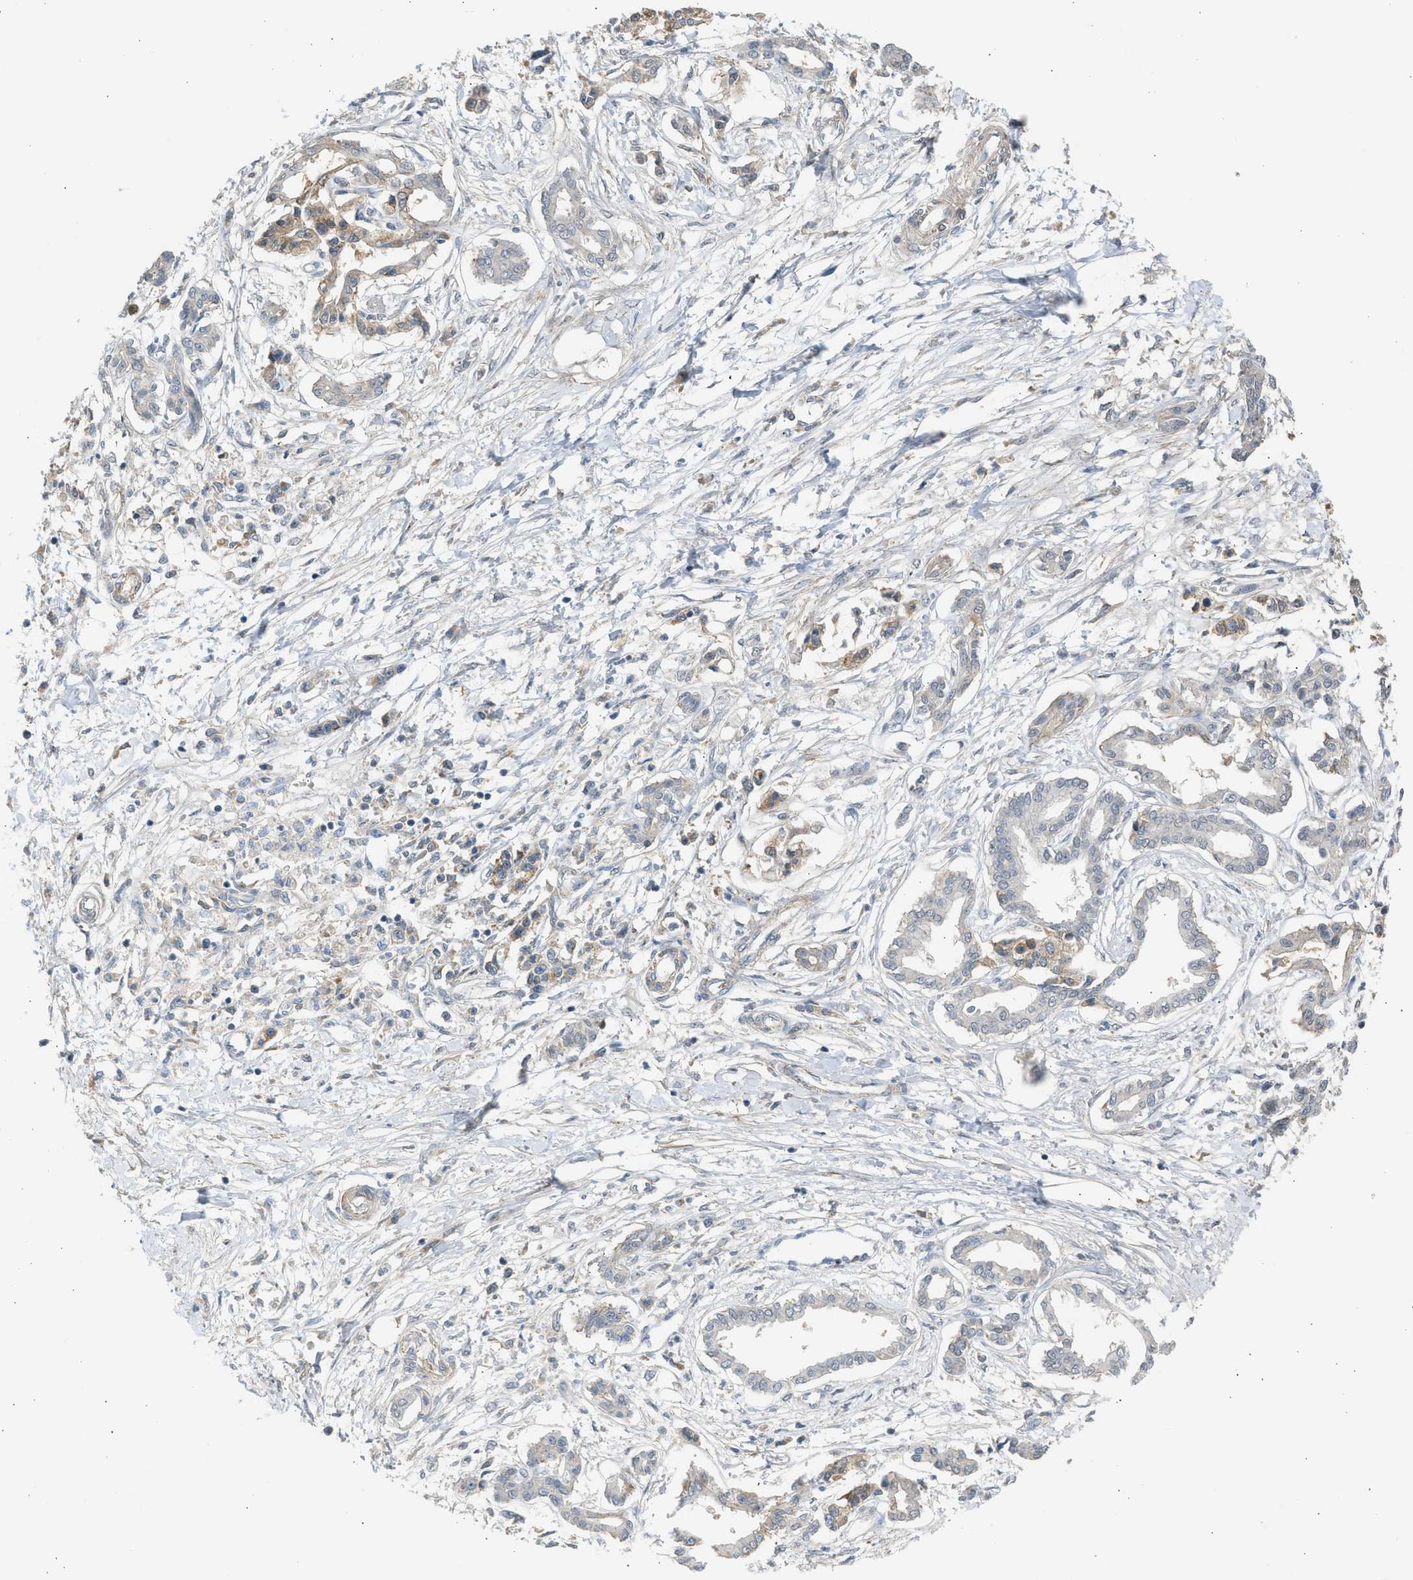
{"staining": {"intensity": "weak", "quantity": "<25%", "location": "cytoplasmic/membranous"}, "tissue": "pancreatic cancer", "cell_type": "Tumor cells", "image_type": "cancer", "snomed": [{"axis": "morphology", "description": "Adenocarcinoma, NOS"}, {"axis": "topography", "description": "Pancreas"}], "caption": "Immunohistochemistry (IHC) micrograph of neoplastic tissue: human pancreatic cancer (adenocarcinoma) stained with DAB exhibits no significant protein staining in tumor cells.", "gene": "PCNX3", "patient": {"sex": "male", "age": 56}}